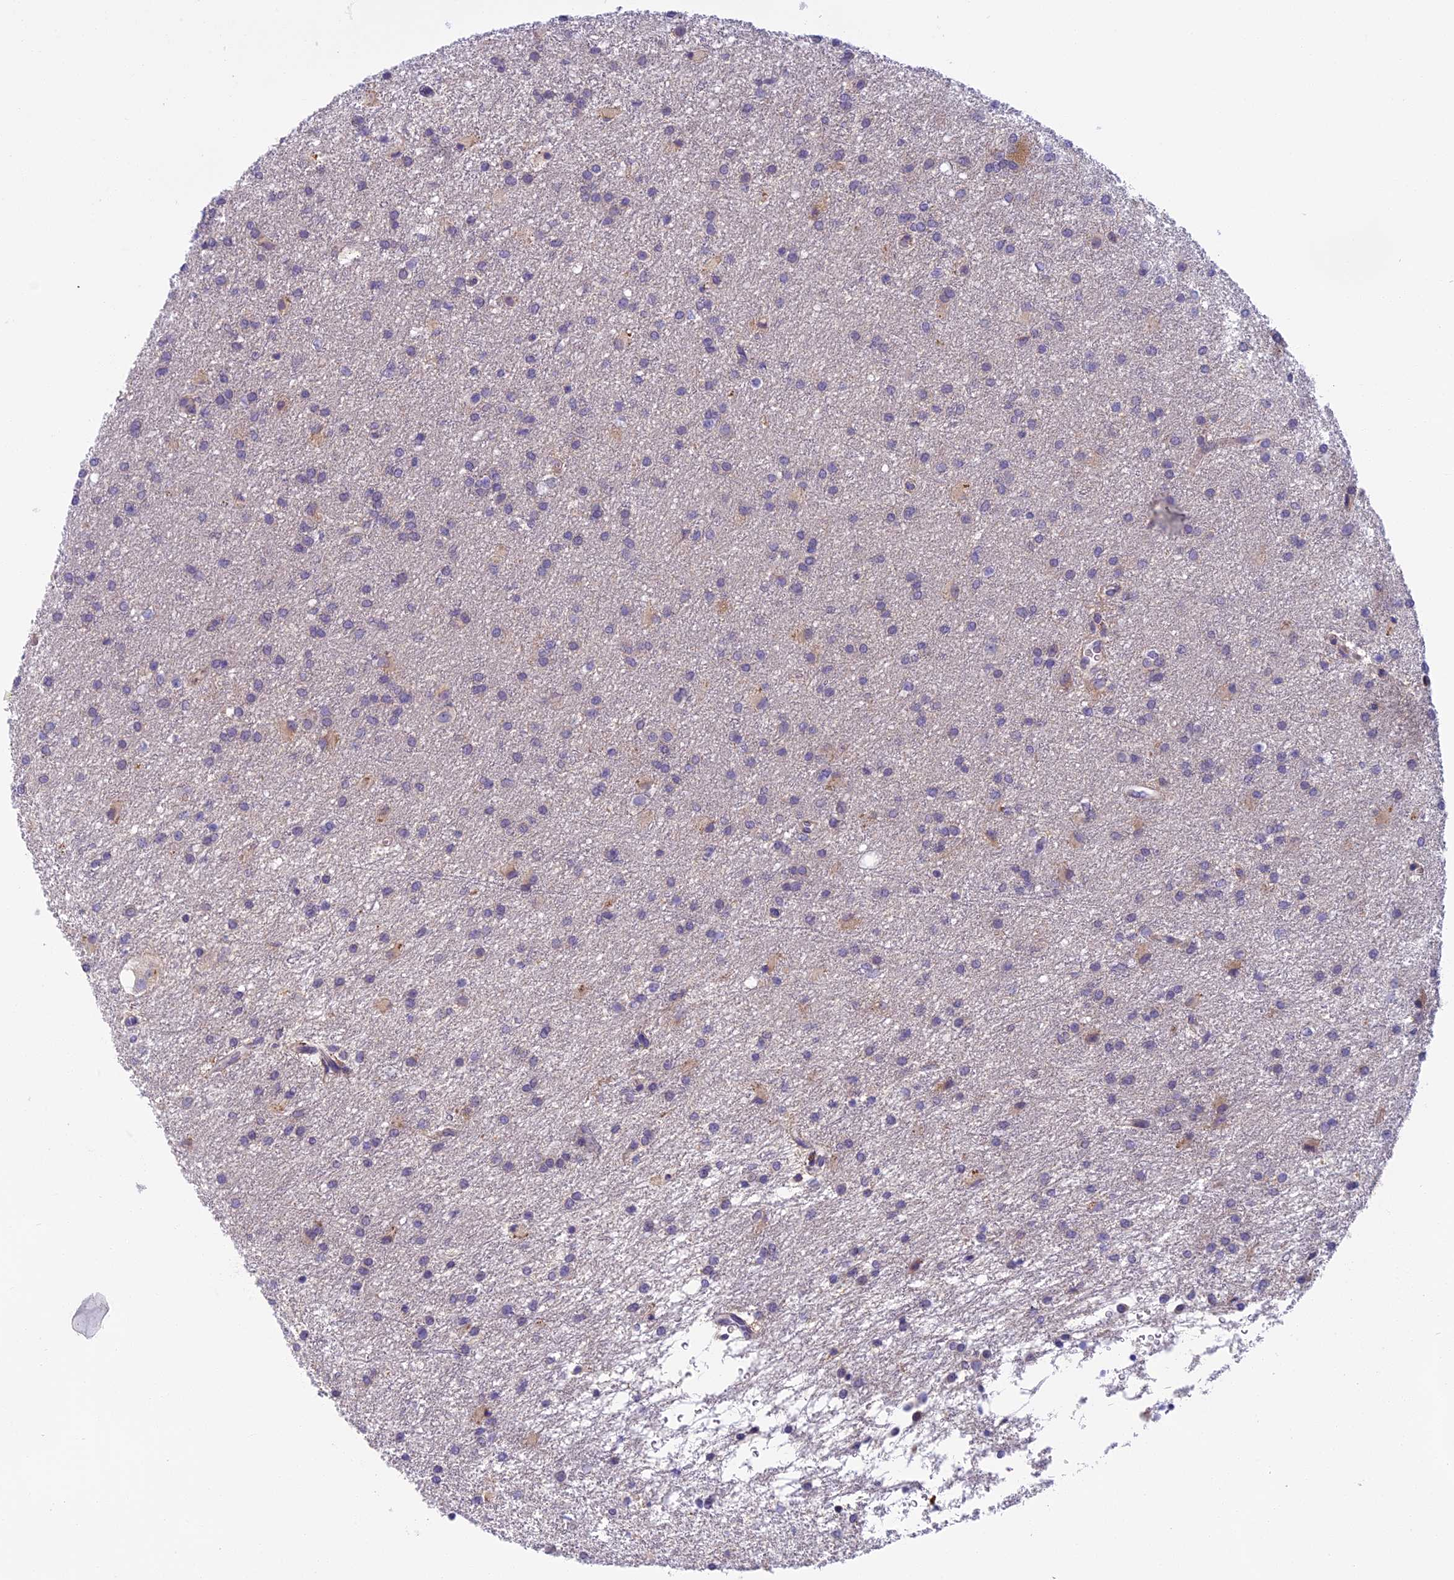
{"staining": {"intensity": "weak", "quantity": "<25%", "location": "cytoplasmic/membranous"}, "tissue": "glioma", "cell_type": "Tumor cells", "image_type": "cancer", "snomed": [{"axis": "morphology", "description": "Glioma, malignant, High grade"}, {"axis": "topography", "description": "Brain"}], "caption": "Protein analysis of glioma displays no significant staining in tumor cells.", "gene": "SEMA7A", "patient": {"sex": "female", "age": 50}}